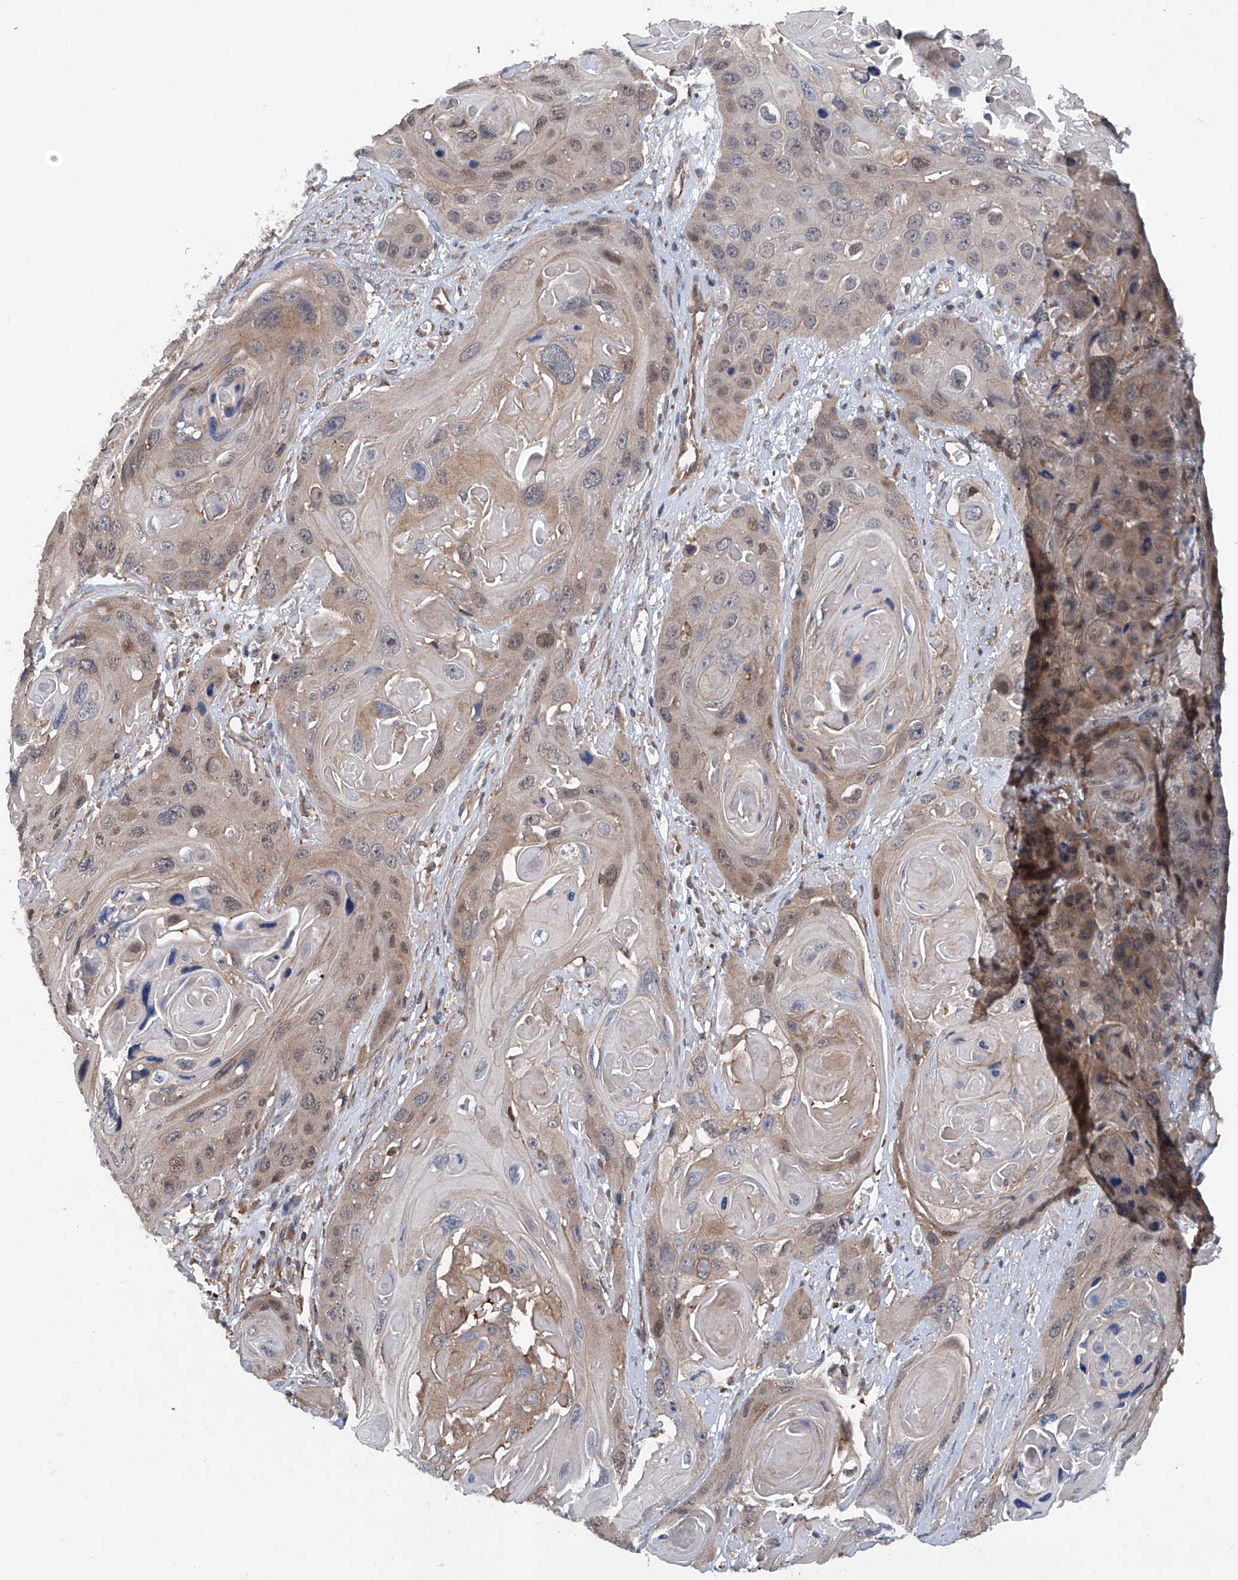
{"staining": {"intensity": "weak", "quantity": "25%-75%", "location": "cytoplasmic/membranous,nuclear"}, "tissue": "skin cancer", "cell_type": "Tumor cells", "image_type": "cancer", "snomed": [{"axis": "morphology", "description": "Squamous cell carcinoma, NOS"}, {"axis": "topography", "description": "Skin"}], "caption": "High-power microscopy captured an immunohistochemistry (IHC) micrograph of skin cancer (squamous cell carcinoma), revealing weak cytoplasmic/membranous and nuclear positivity in approximately 25%-75% of tumor cells. The protein of interest is stained brown, and the nuclei are stained in blue (DAB IHC with brightfield microscopy, high magnification).", "gene": "NT5C3A", "patient": {"sex": "male", "age": 55}}